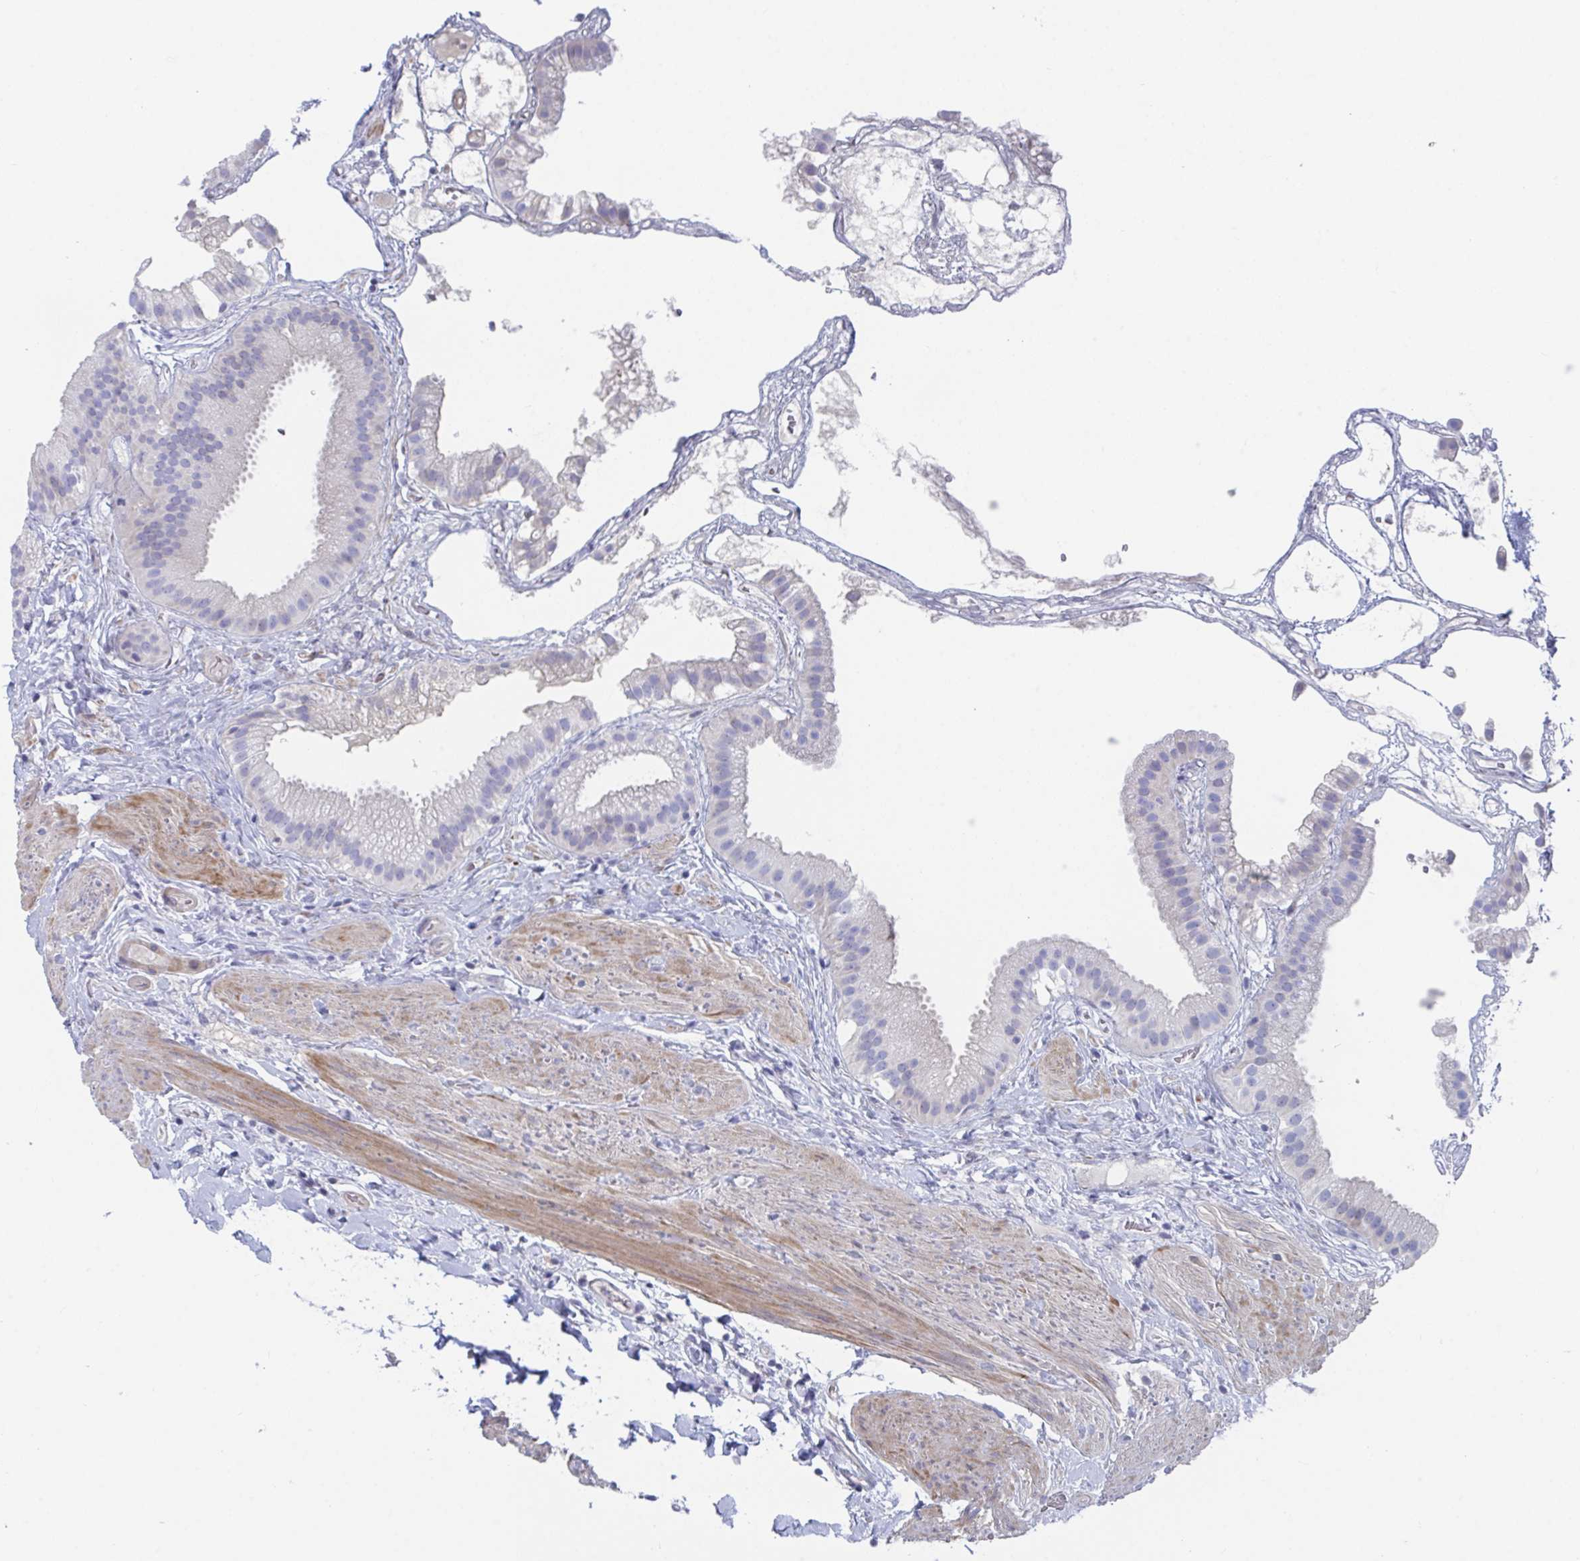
{"staining": {"intensity": "negative", "quantity": "none", "location": "none"}, "tissue": "gallbladder", "cell_type": "Glandular cells", "image_type": "normal", "snomed": [{"axis": "morphology", "description": "Normal tissue, NOS"}, {"axis": "topography", "description": "Gallbladder"}], "caption": "DAB immunohistochemical staining of unremarkable human gallbladder demonstrates no significant positivity in glandular cells. (Brightfield microscopy of DAB immunohistochemistry at high magnification).", "gene": "TNFAIP6", "patient": {"sex": "female", "age": 63}}